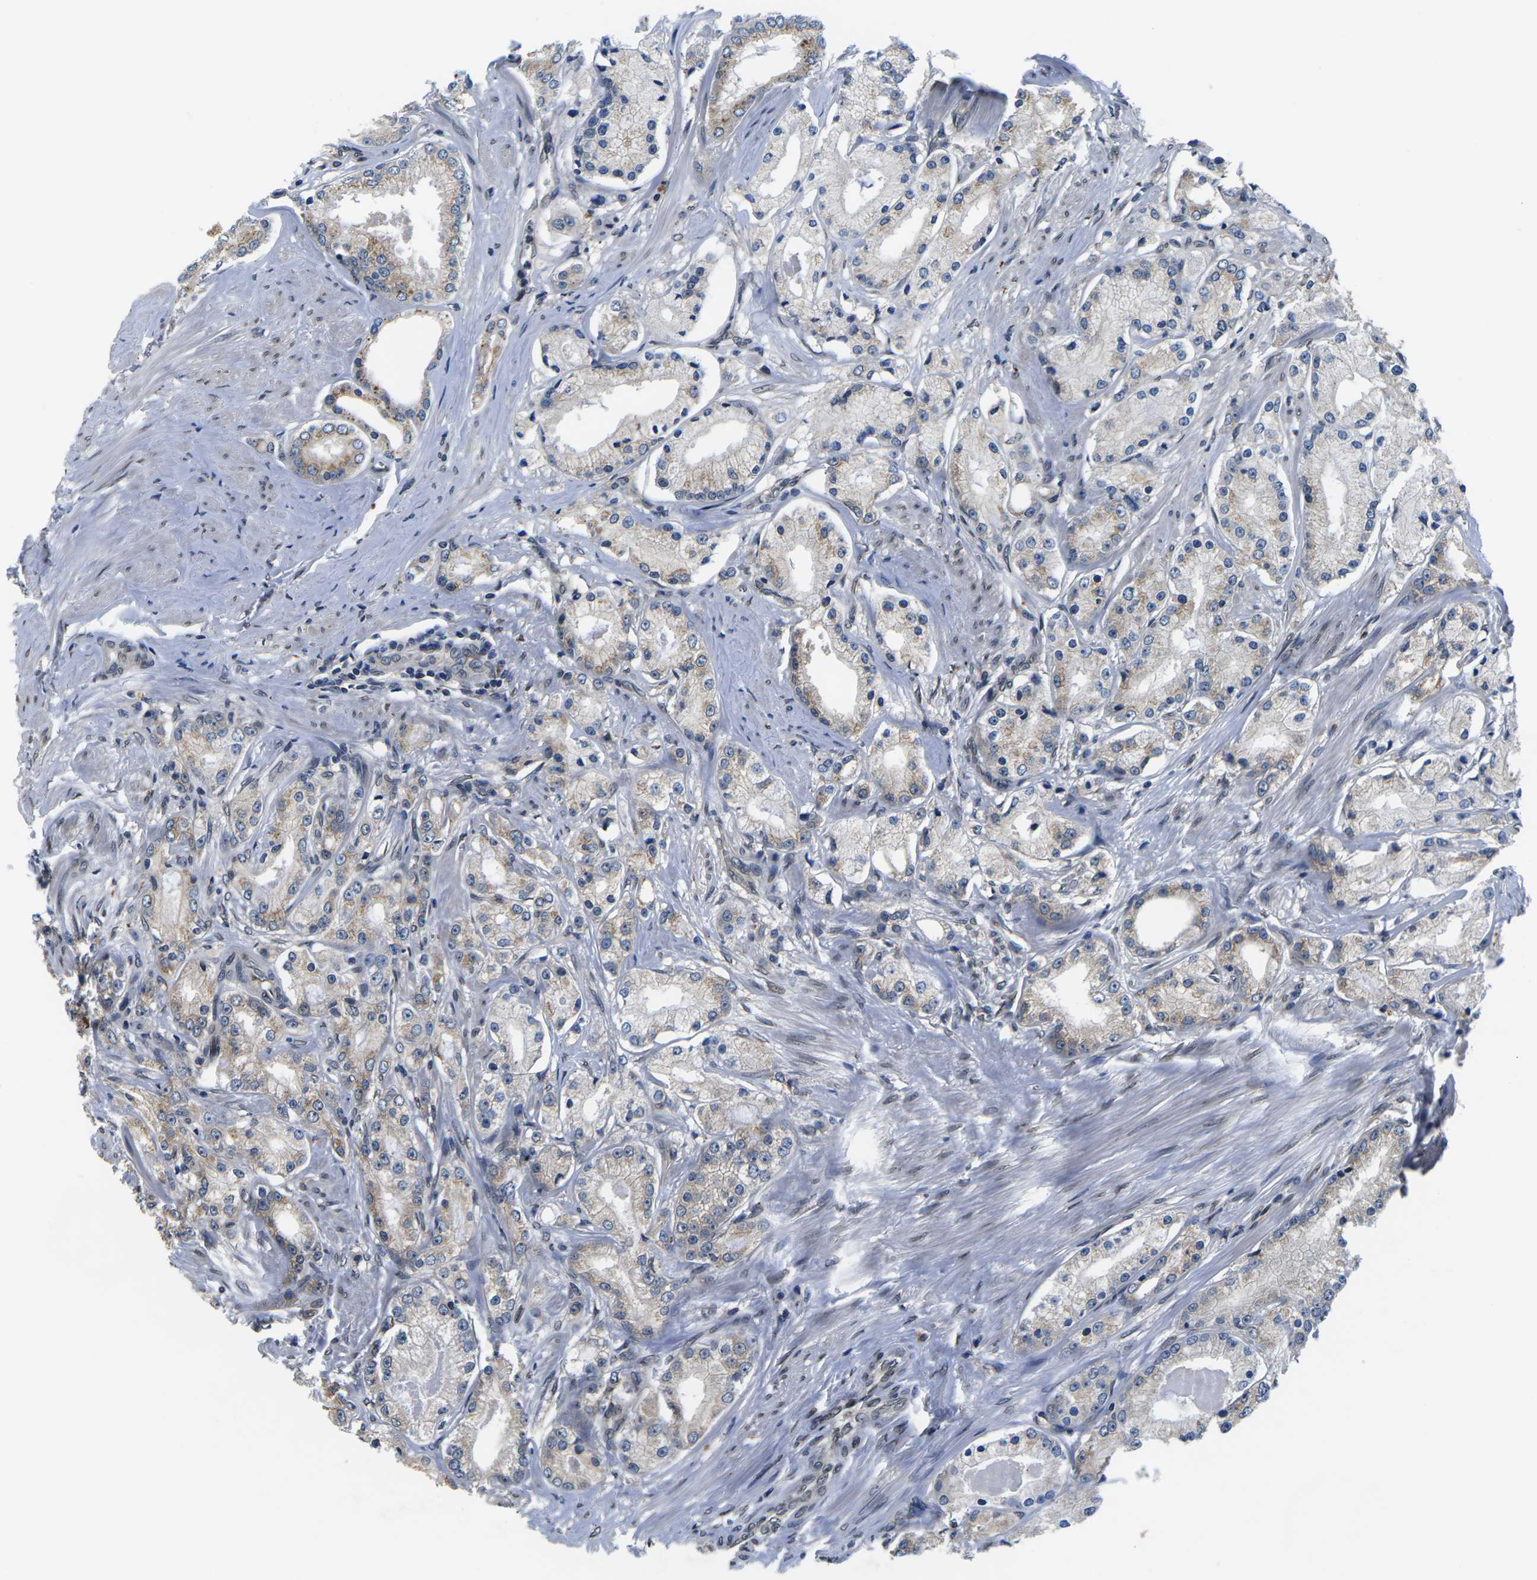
{"staining": {"intensity": "weak", "quantity": "25%-75%", "location": "cytoplasmic/membranous"}, "tissue": "prostate cancer", "cell_type": "Tumor cells", "image_type": "cancer", "snomed": [{"axis": "morphology", "description": "Adenocarcinoma, Low grade"}, {"axis": "topography", "description": "Prostate"}], "caption": "This photomicrograph shows prostate adenocarcinoma (low-grade) stained with IHC to label a protein in brown. The cytoplasmic/membranous of tumor cells show weak positivity for the protein. Nuclei are counter-stained blue.", "gene": "SNX10", "patient": {"sex": "male", "age": 63}}